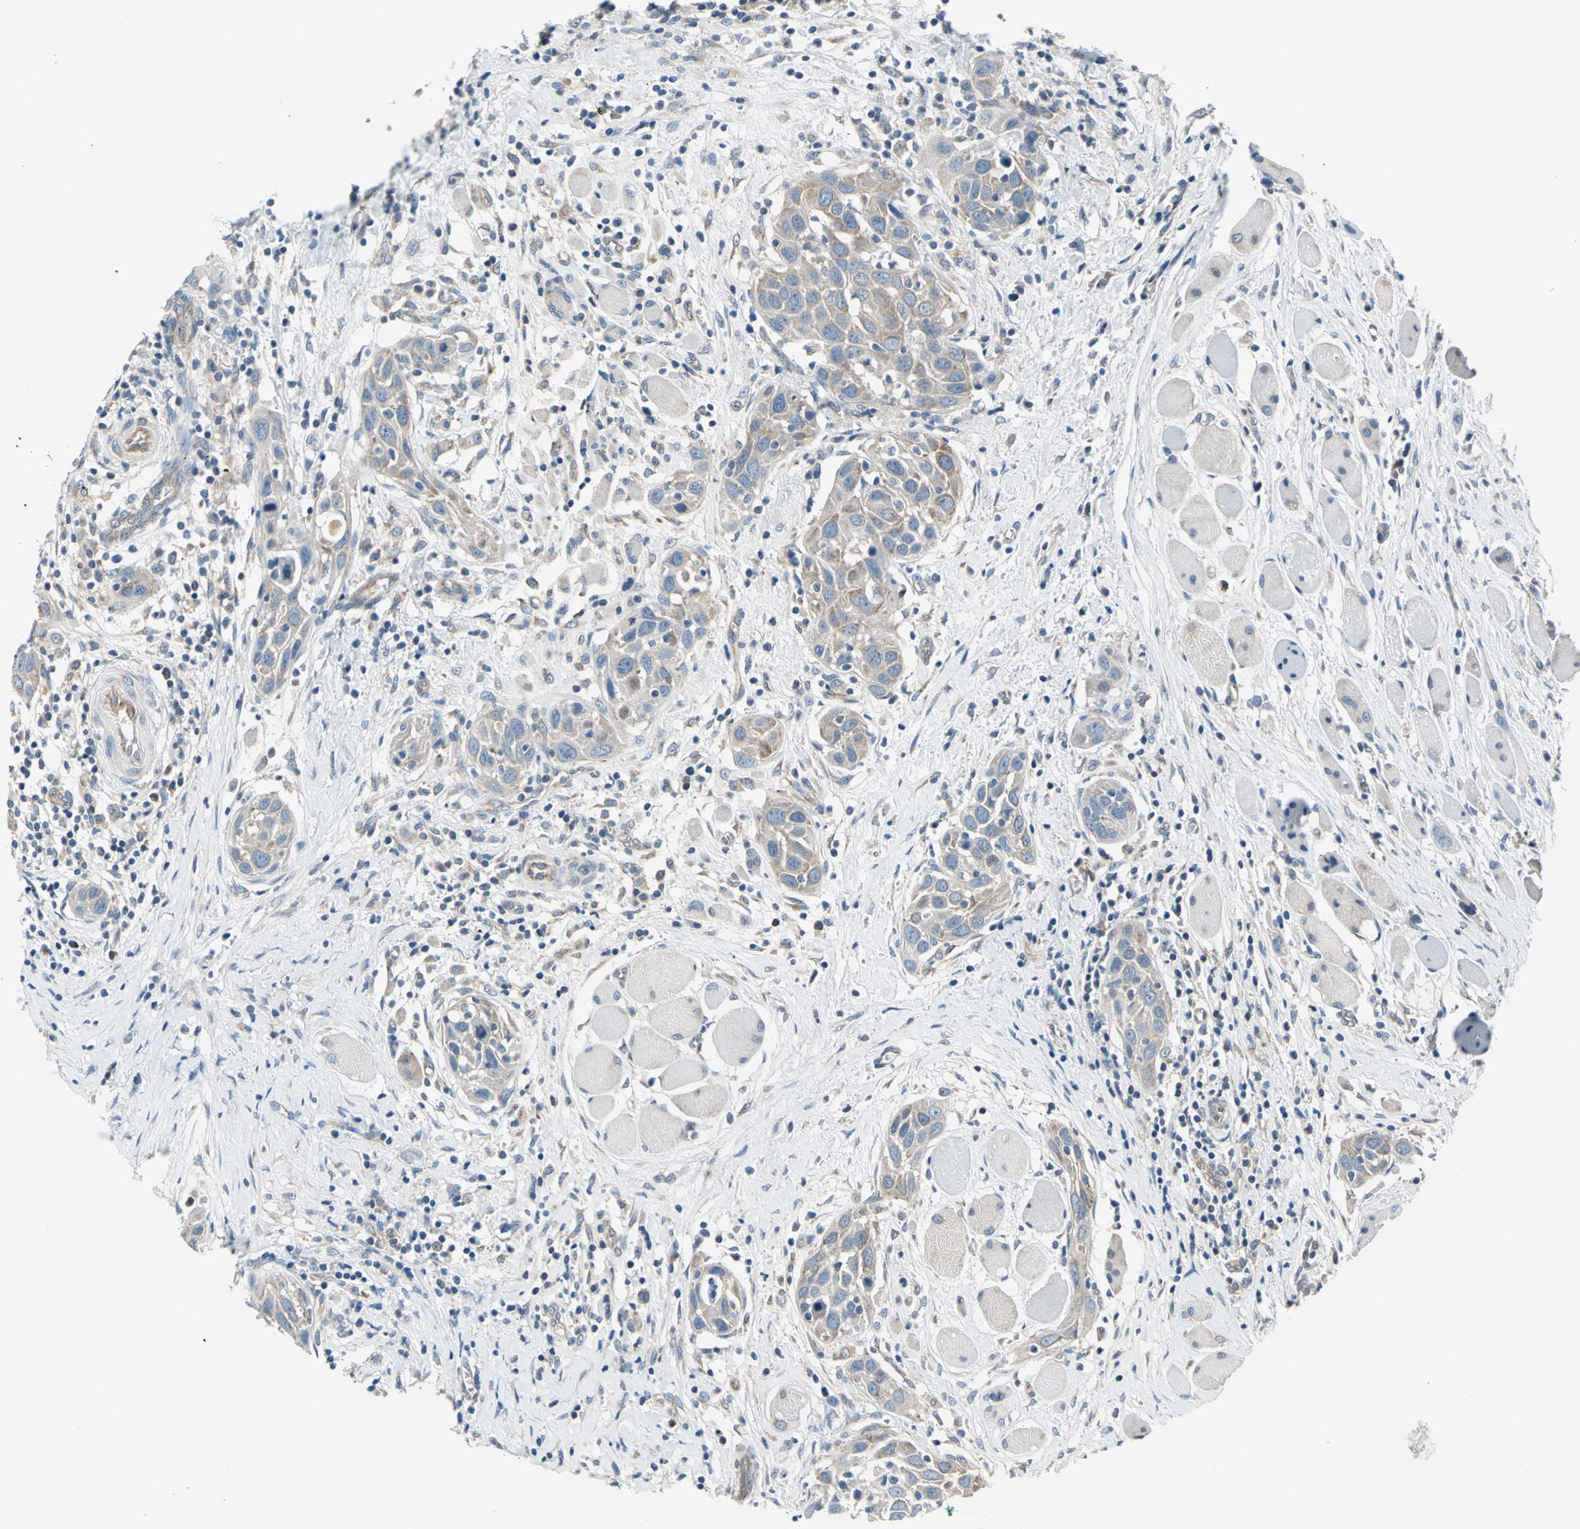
{"staining": {"intensity": "moderate", "quantity": ">75%", "location": "cytoplasmic/membranous"}, "tissue": "head and neck cancer", "cell_type": "Tumor cells", "image_type": "cancer", "snomed": [{"axis": "morphology", "description": "Squamous cell carcinoma, NOS"}, {"axis": "topography", "description": "Oral tissue"}, {"axis": "topography", "description": "Head-Neck"}], "caption": "Tumor cells demonstrate moderate cytoplasmic/membranous staining in about >75% of cells in head and neck cancer (squamous cell carcinoma). The staining is performed using DAB (3,3'-diaminobenzidine) brown chromogen to label protein expression. The nuclei are counter-stained blue using hematoxylin.", "gene": "TRIM25", "patient": {"sex": "female", "age": 50}}